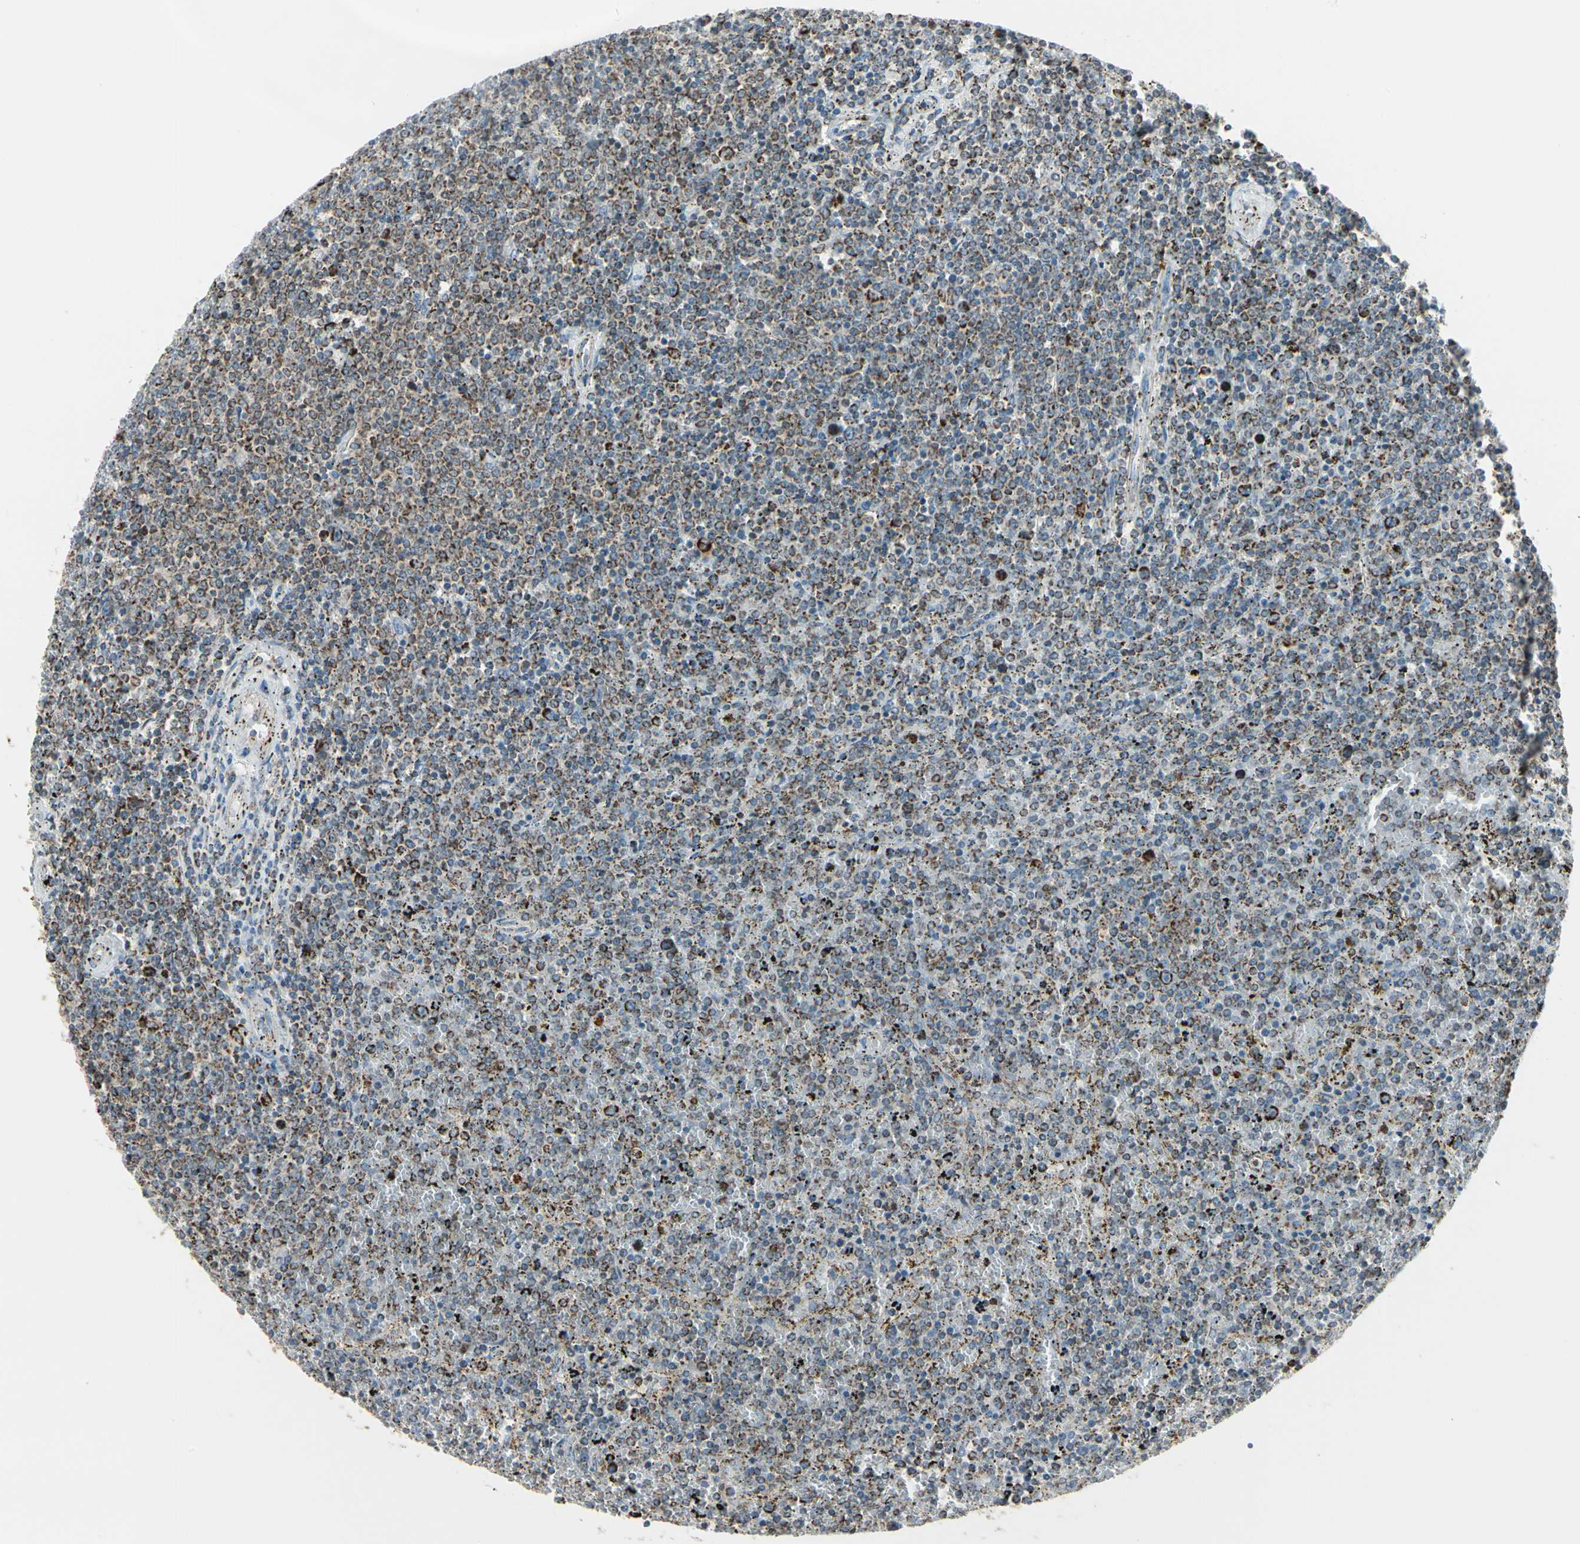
{"staining": {"intensity": "moderate", "quantity": ">75%", "location": "cytoplasmic/membranous"}, "tissue": "lymphoma", "cell_type": "Tumor cells", "image_type": "cancer", "snomed": [{"axis": "morphology", "description": "Malignant lymphoma, non-Hodgkin's type, Low grade"}, {"axis": "topography", "description": "Spleen"}], "caption": "Human lymphoma stained with a brown dye displays moderate cytoplasmic/membranous positive positivity in approximately >75% of tumor cells.", "gene": "ANKS6", "patient": {"sex": "female", "age": 77}}